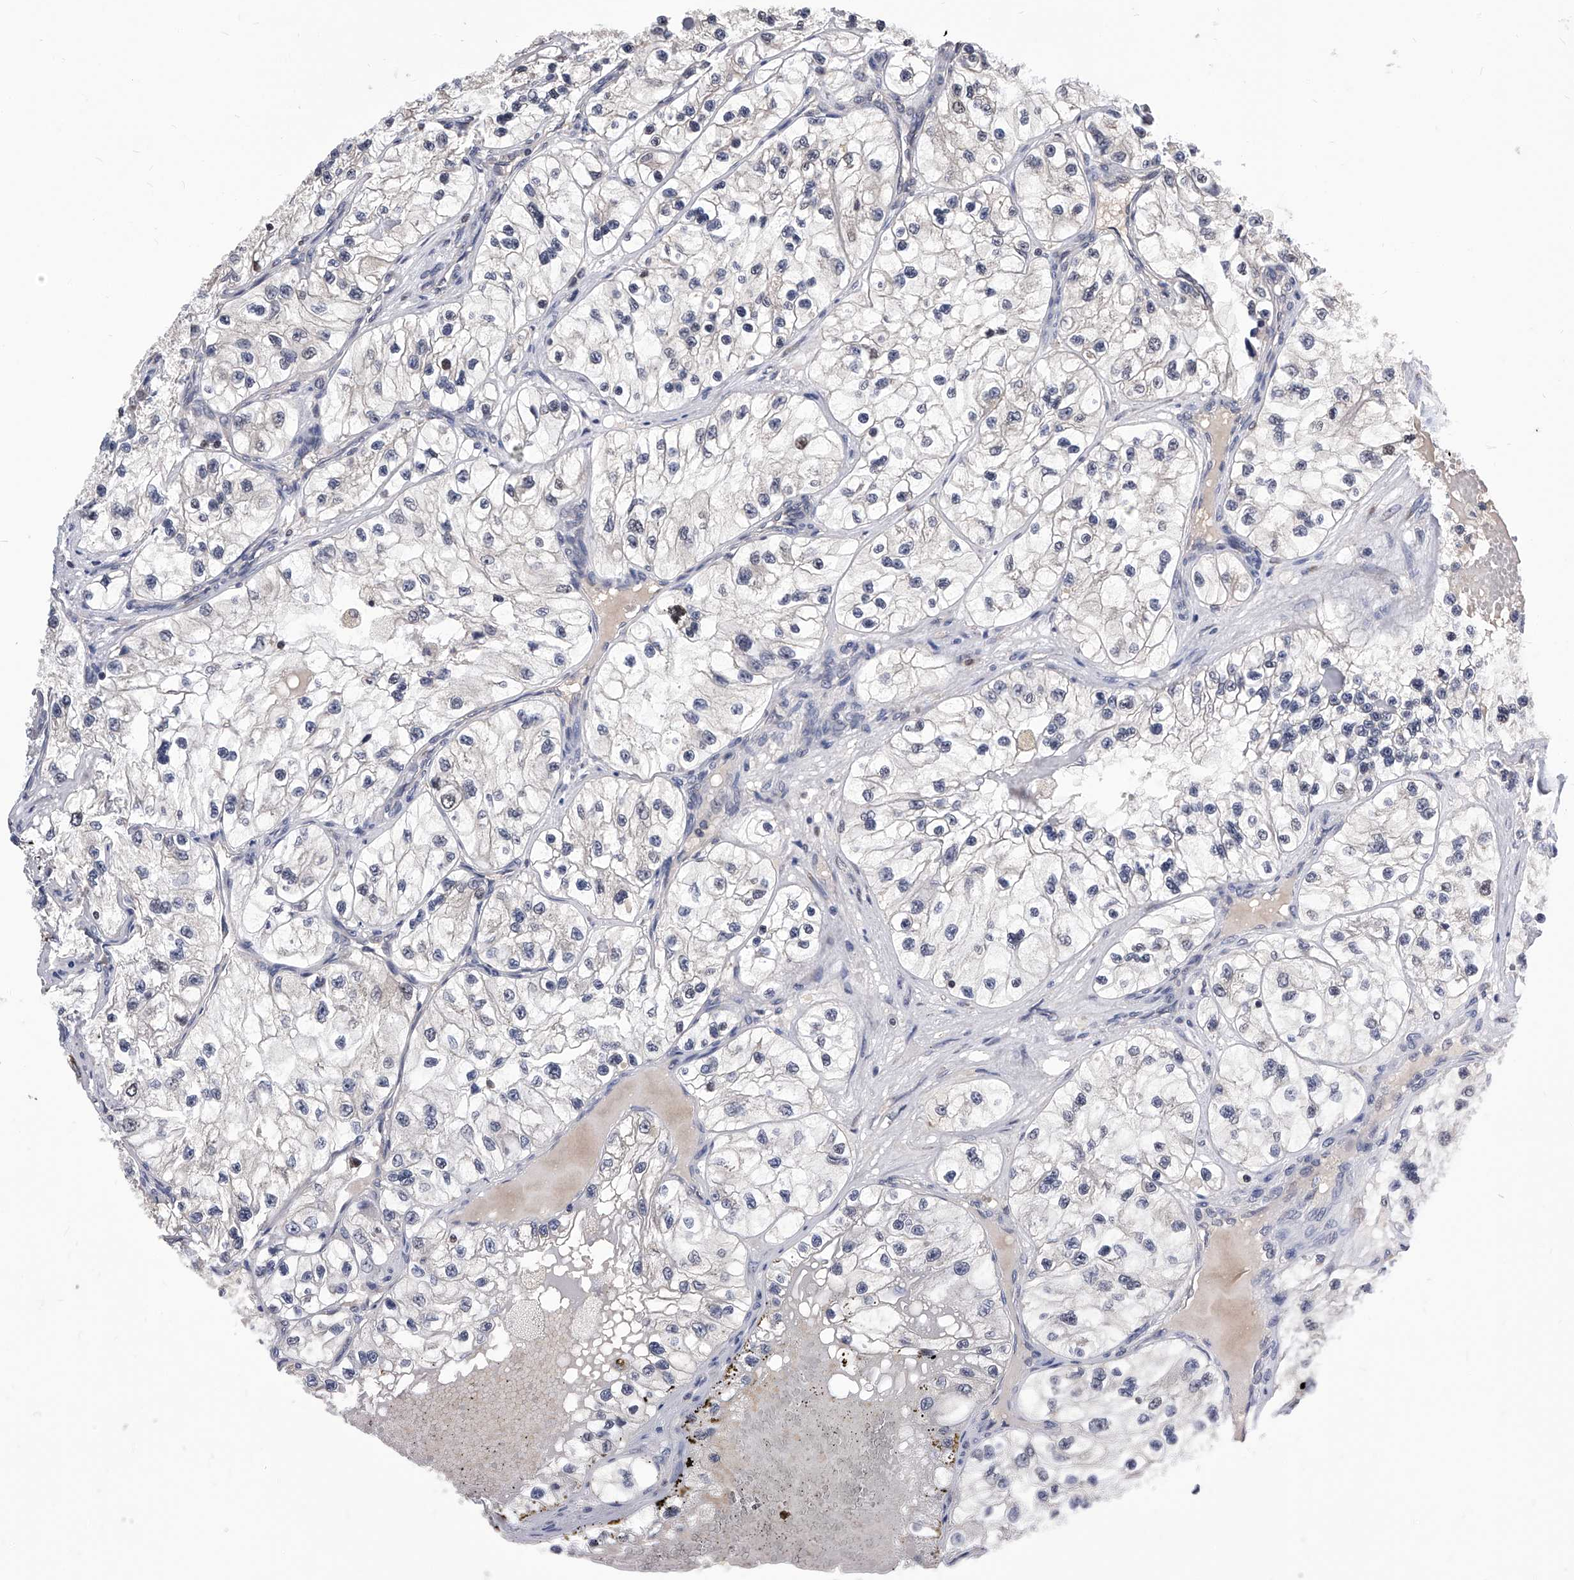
{"staining": {"intensity": "negative", "quantity": "none", "location": "none"}, "tissue": "renal cancer", "cell_type": "Tumor cells", "image_type": "cancer", "snomed": [{"axis": "morphology", "description": "Adenocarcinoma, NOS"}, {"axis": "topography", "description": "Kidney"}], "caption": "There is no significant staining in tumor cells of renal cancer.", "gene": "ID1", "patient": {"sex": "female", "age": 57}}